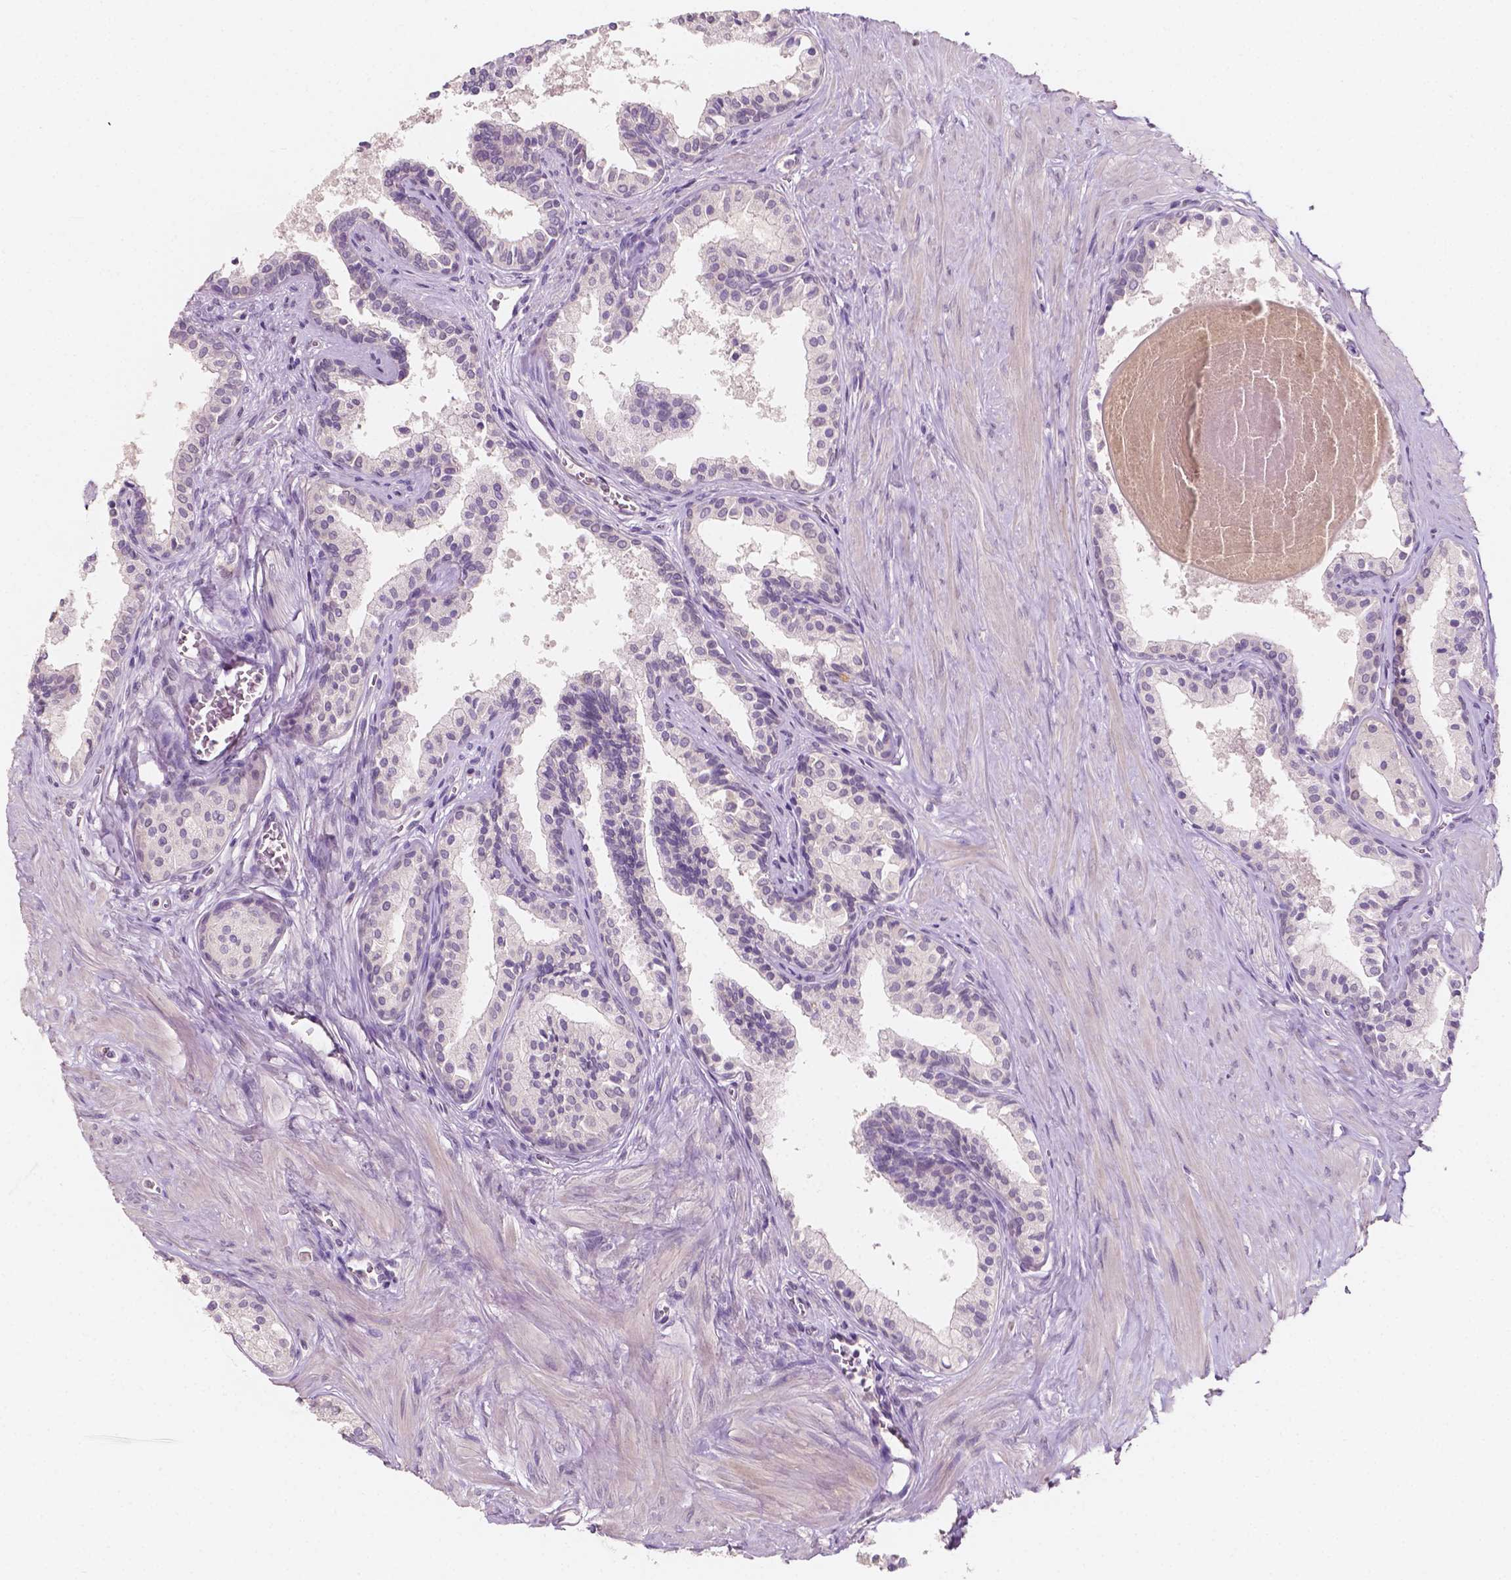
{"staining": {"intensity": "negative", "quantity": "none", "location": "none"}, "tissue": "prostate", "cell_type": "Glandular cells", "image_type": "normal", "snomed": [{"axis": "morphology", "description": "Normal tissue, NOS"}, {"axis": "topography", "description": "Prostate"}], "caption": "Glandular cells are negative for protein expression in normal human prostate. (Brightfield microscopy of DAB immunohistochemistry (IHC) at high magnification).", "gene": "TAL1", "patient": {"sex": "male", "age": 61}}